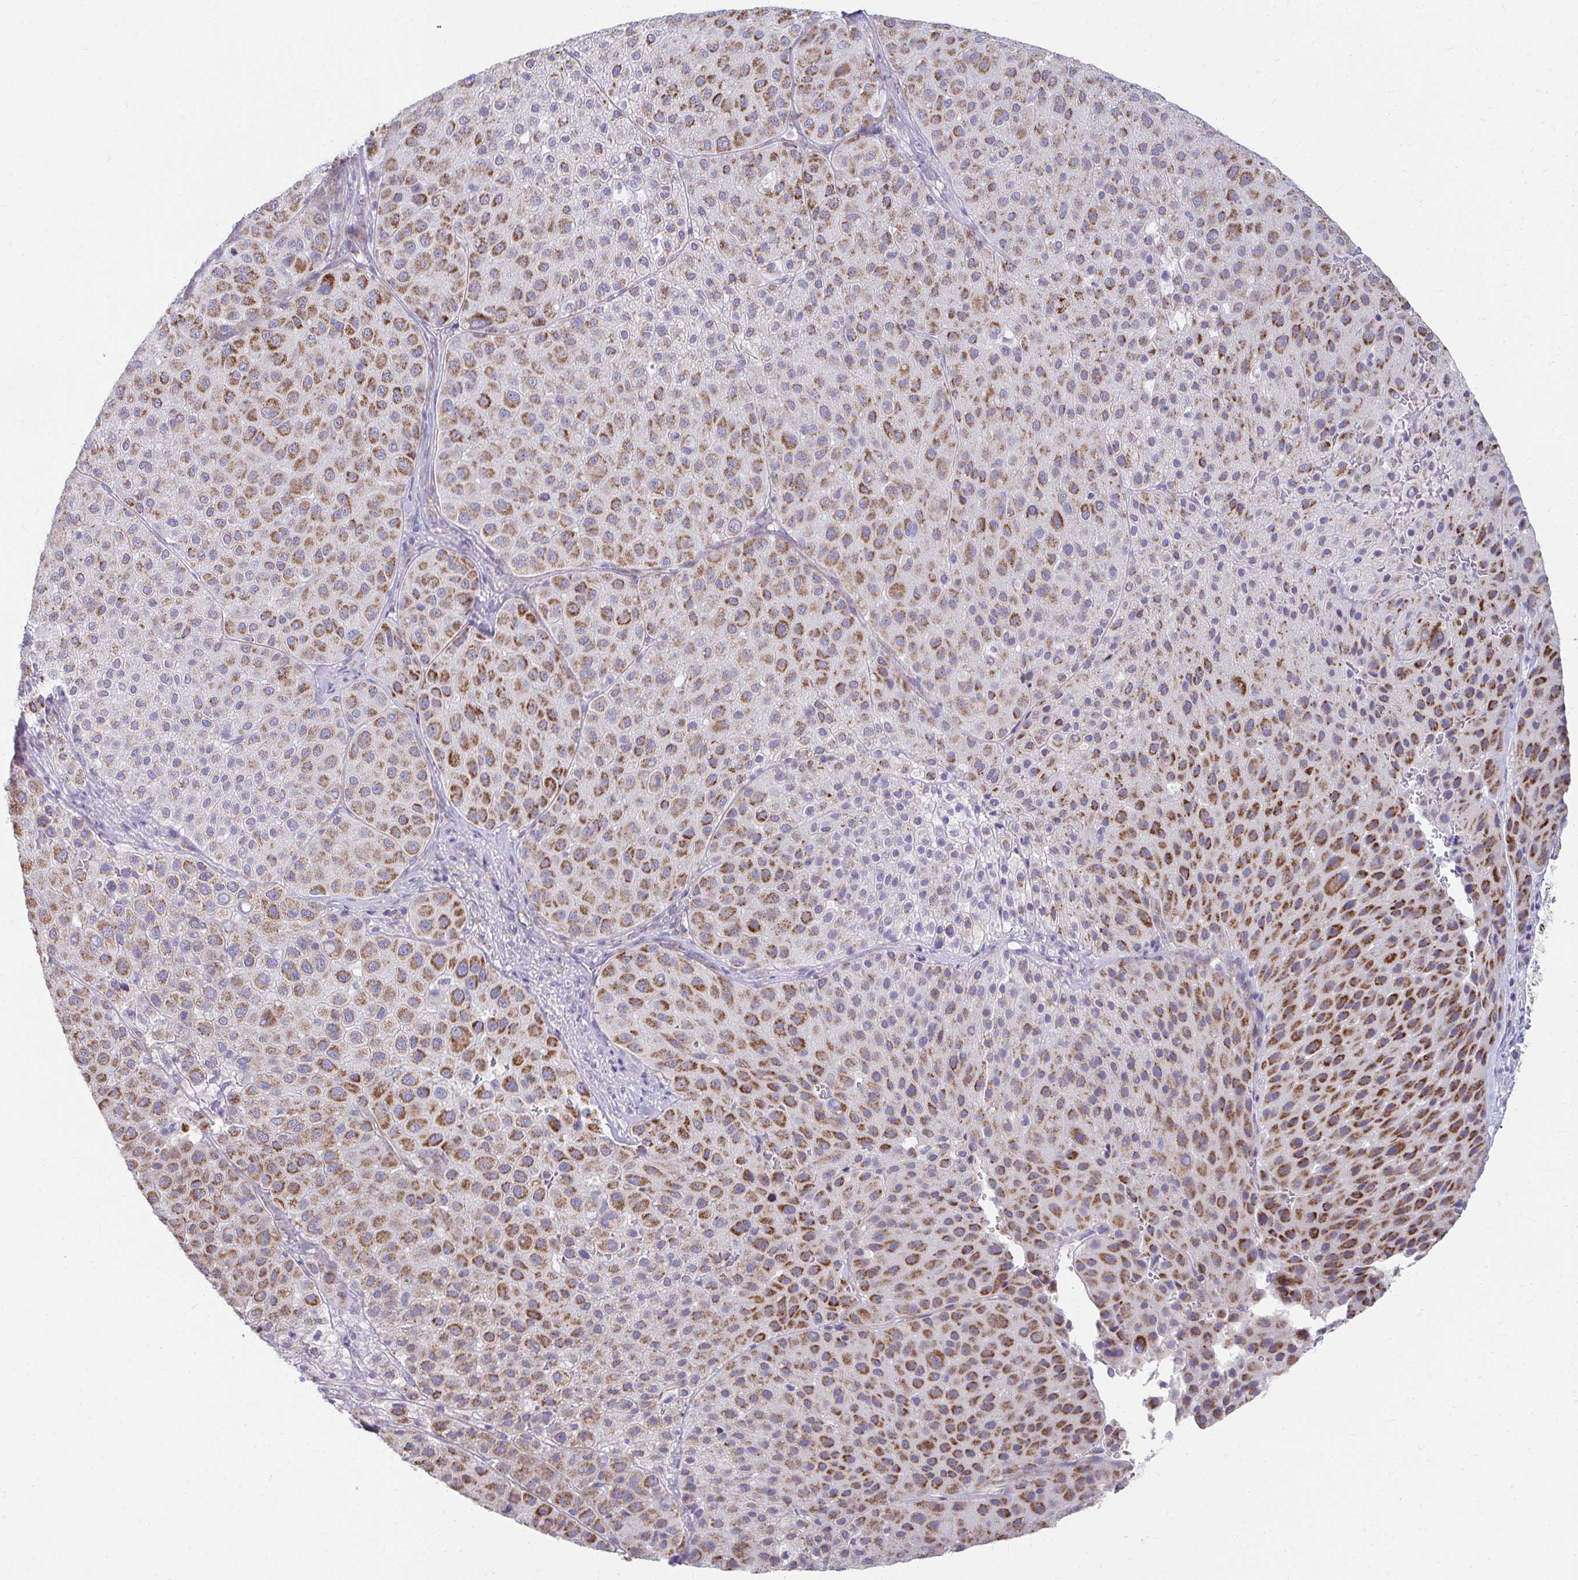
{"staining": {"intensity": "moderate", "quantity": ">75%", "location": "cytoplasmic/membranous"}, "tissue": "melanoma", "cell_type": "Tumor cells", "image_type": "cancer", "snomed": [{"axis": "morphology", "description": "Malignant melanoma, Metastatic site"}, {"axis": "topography", "description": "Smooth muscle"}], "caption": "Moderate cytoplasmic/membranous positivity for a protein is identified in approximately >75% of tumor cells of malignant melanoma (metastatic site) using immunohistochemistry (IHC).", "gene": "PRRG3", "patient": {"sex": "male", "age": 41}}